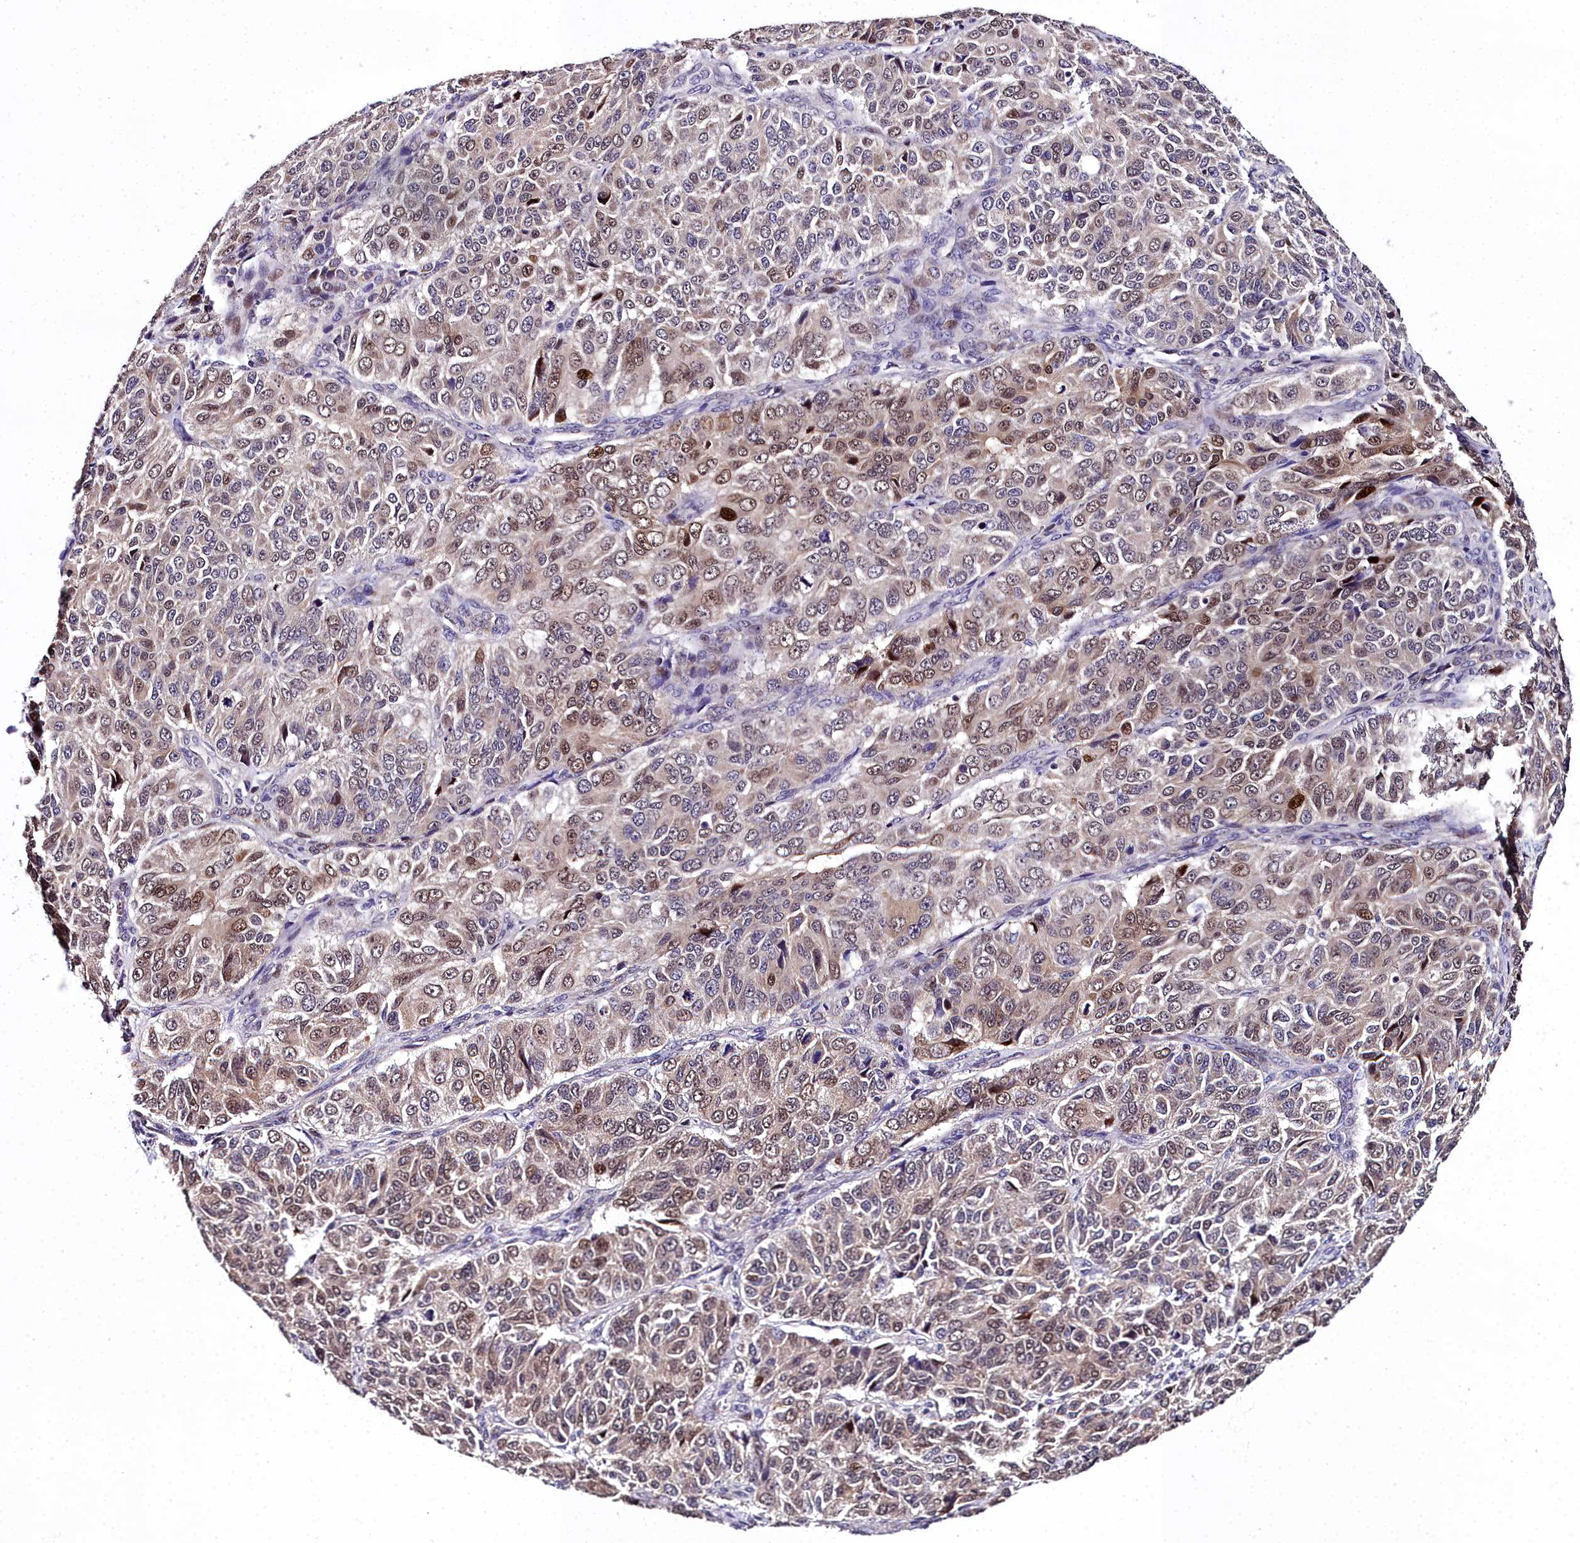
{"staining": {"intensity": "moderate", "quantity": ">75%", "location": "nuclear"}, "tissue": "ovarian cancer", "cell_type": "Tumor cells", "image_type": "cancer", "snomed": [{"axis": "morphology", "description": "Carcinoma, endometroid"}, {"axis": "topography", "description": "Ovary"}], "caption": "Human endometroid carcinoma (ovarian) stained for a protein (brown) shows moderate nuclear positive positivity in approximately >75% of tumor cells.", "gene": "AP1M1", "patient": {"sex": "female", "age": 51}}